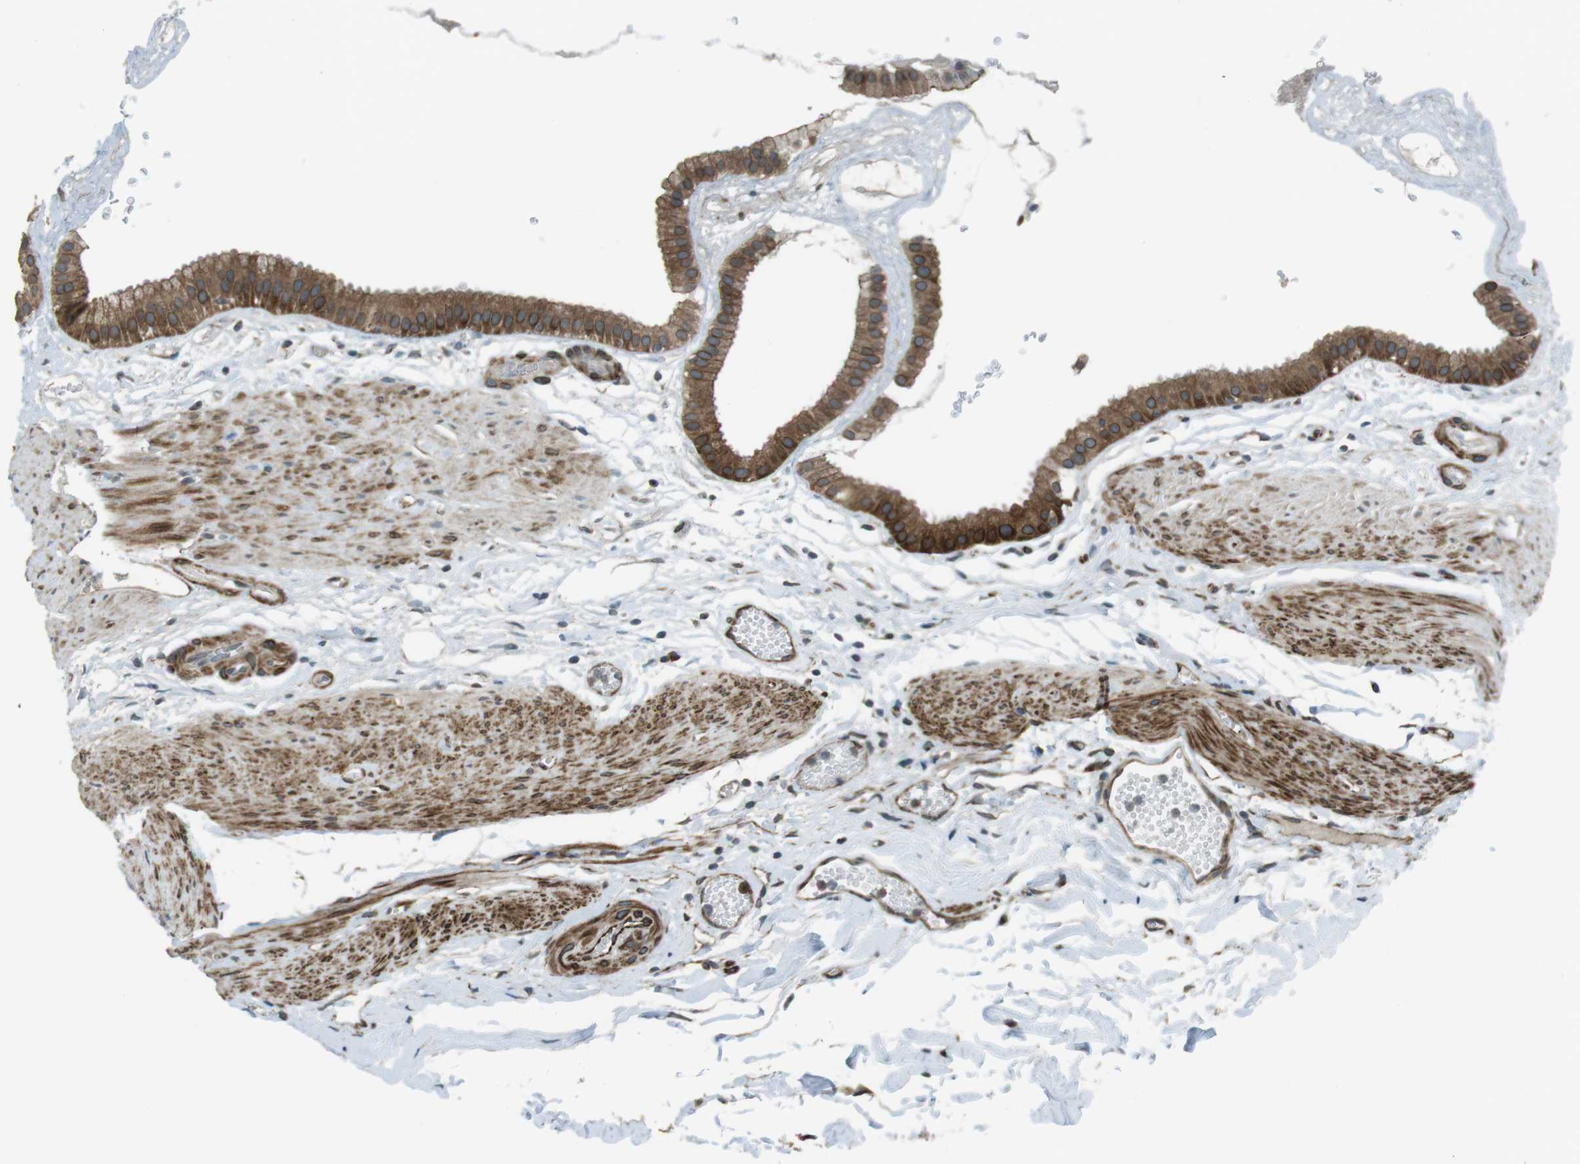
{"staining": {"intensity": "moderate", "quantity": ">75%", "location": "cytoplasmic/membranous"}, "tissue": "gallbladder", "cell_type": "Glandular cells", "image_type": "normal", "snomed": [{"axis": "morphology", "description": "Normal tissue, NOS"}, {"axis": "topography", "description": "Gallbladder"}], "caption": "Immunohistochemical staining of unremarkable human gallbladder demonstrates medium levels of moderate cytoplasmic/membranous expression in approximately >75% of glandular cells. (DAB IHC with brightfield microscopy, high magnification).", "gene": "ZNF330", "patient": {"sex": "female", "age": 64}}